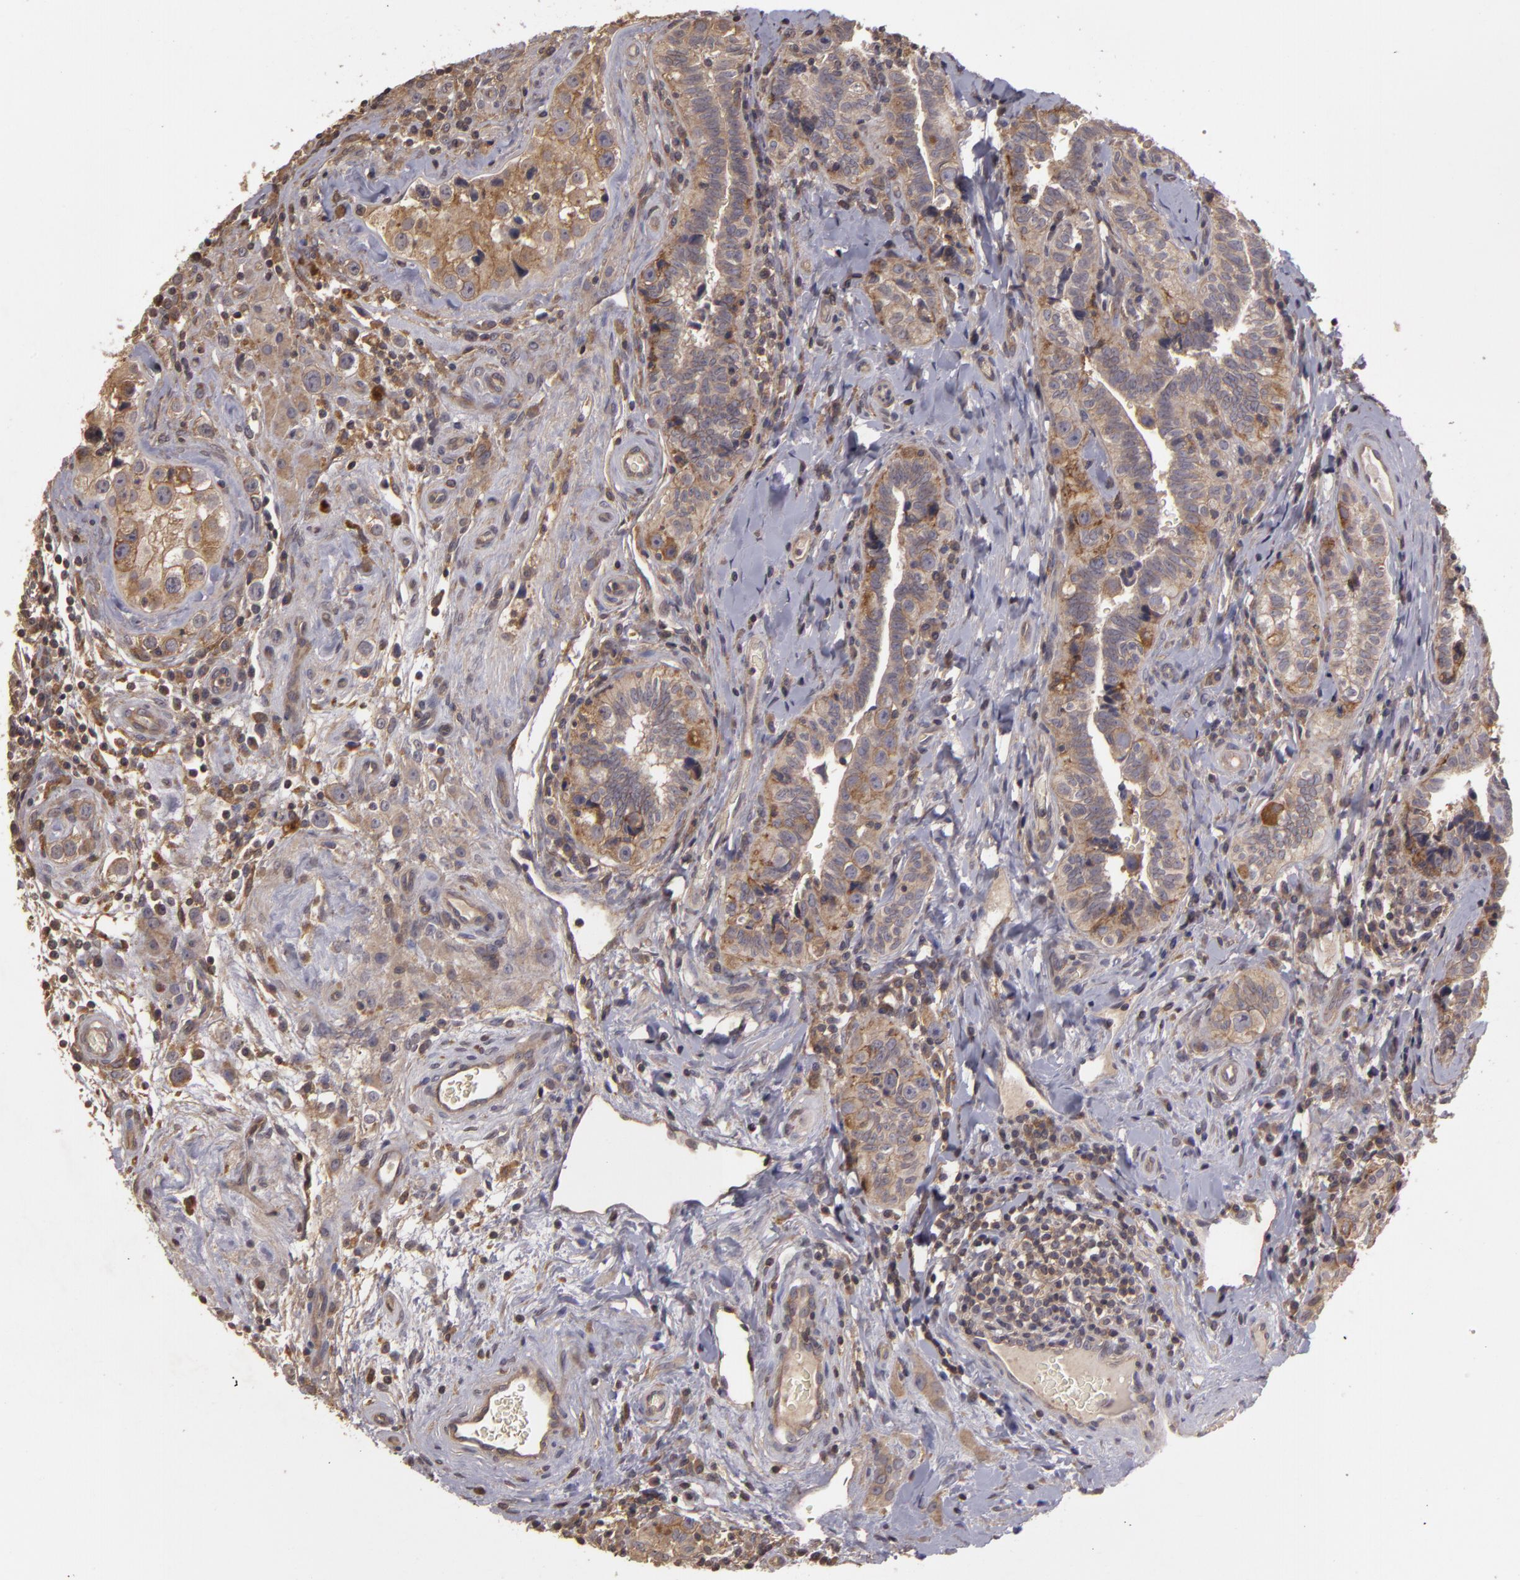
{"staining": {"intensity": "strong", "quantity": ">75%", "location": "cytoplasmic/membranous"}, "tissue": "testis cancer", "cell_type": "Tumor cells", "image_type": "cancer", "snomed": [{"axis": "morphology", "description": "Seminoma, NOS"}, {"axis": "topography", "description": "Testis"}], "caption": "IHC histopathology image of neoplastic tissue: testis cancer stained using IHC shows high levels of strong protein expression localized specifically in the cytoplasmic/membranous of tumor cells, appearing as a cytoplasmic/membranous brown color.", "gene": "HRAS", "patient": {"sex": "male", "age": 32}}